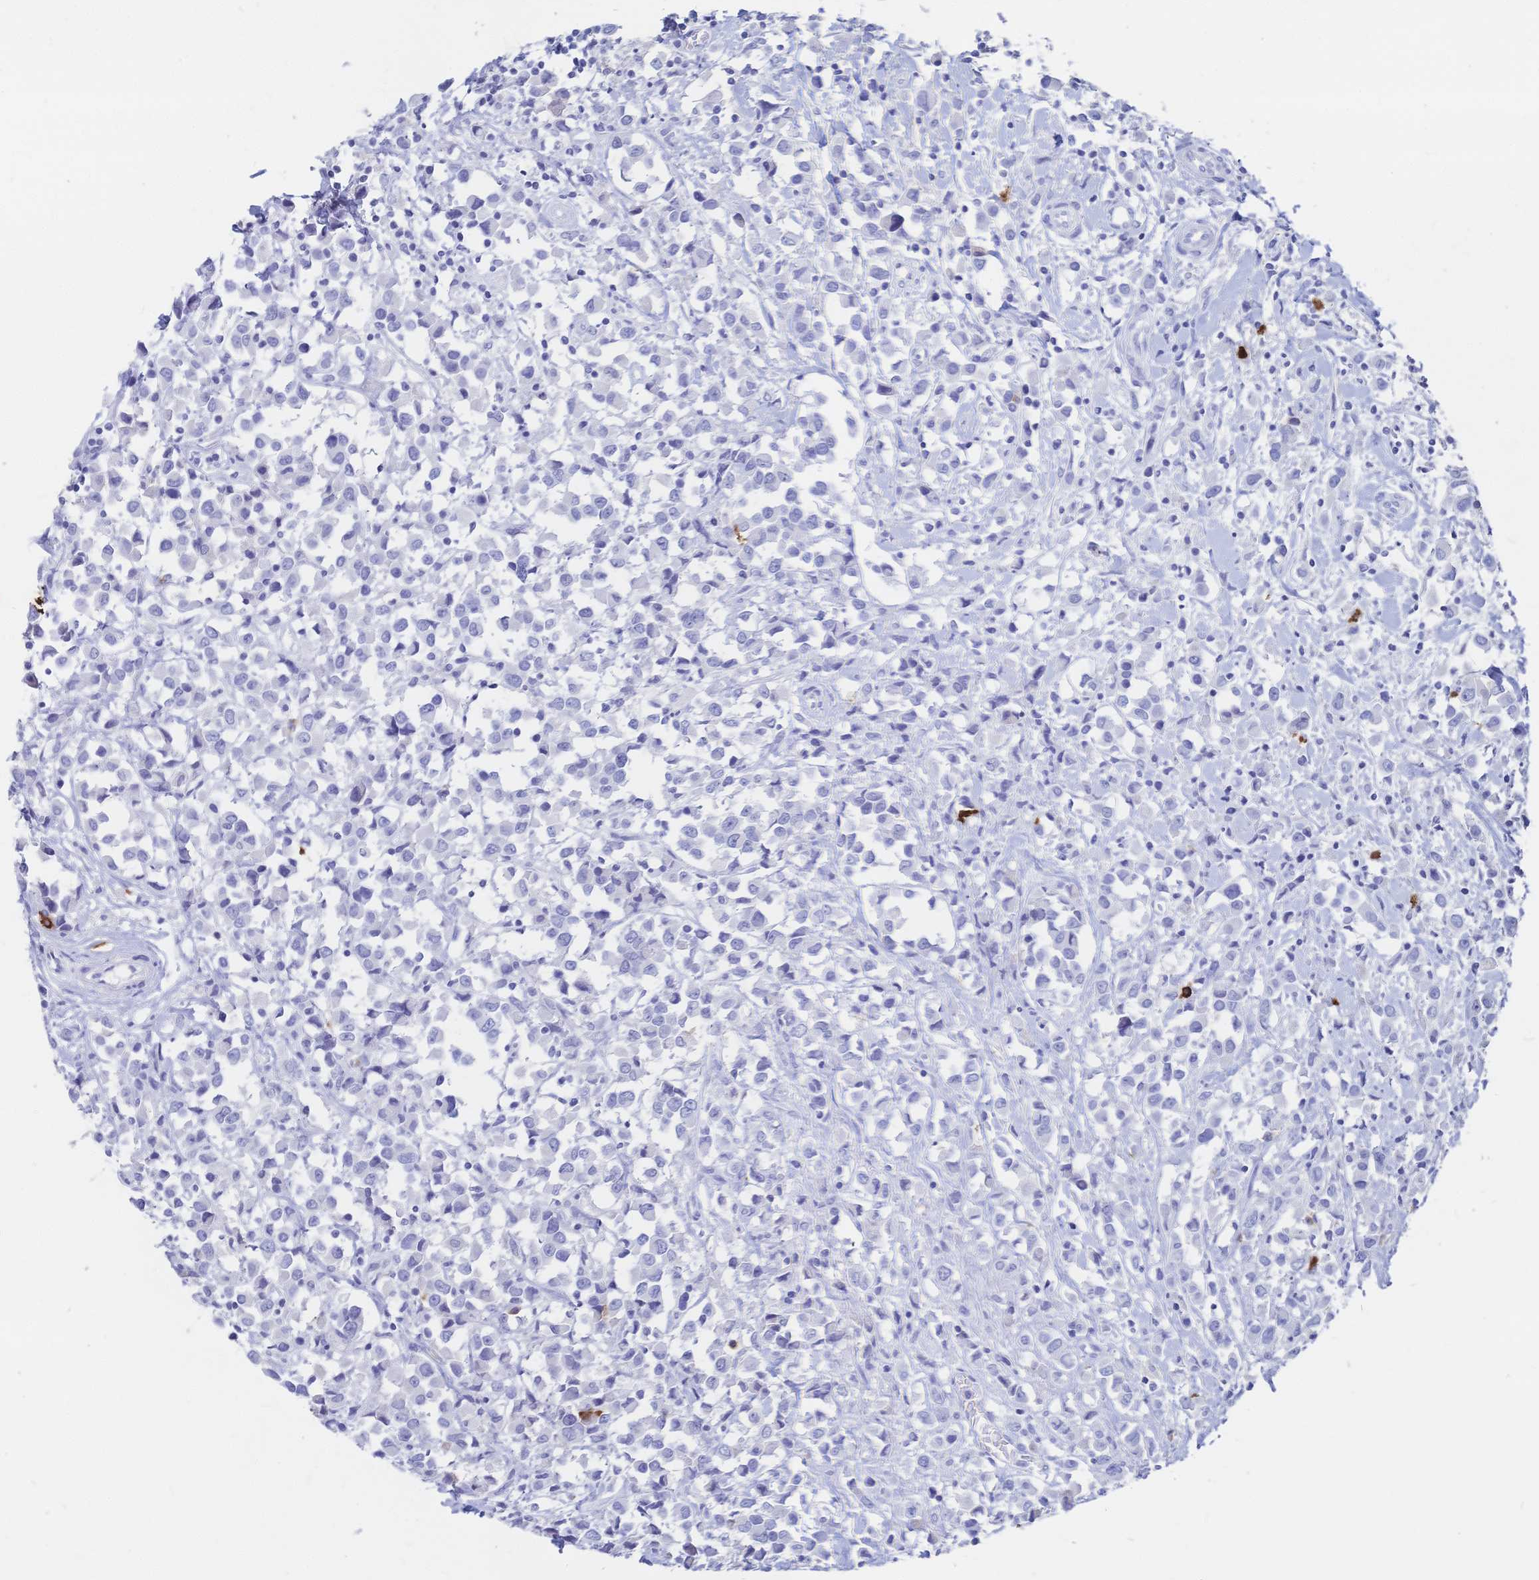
{"staining": {"intensity": "negative", "quantity": "none", "location": "none"}, "tissue": "breast cancer", "cell_type": "Tumor cells", "image_type": "cancer", "snomed": [{"axis": "morphology", "description": "Duct carcinoma"}, {"axis": "topography", "description": "Breast"}], "caption": "Immunohistochemistry (IHC) of breast cancer (intraductal carcinoma) displays no positivity in tumor cells. (Stains: DAB immunohistochemistry (IHC) with hematoxylin counter stain, Microscopy: brightfield microscopy at high magnification).", "gene": "IL2RB", "patient": {"sex": "female", "age": 61}}